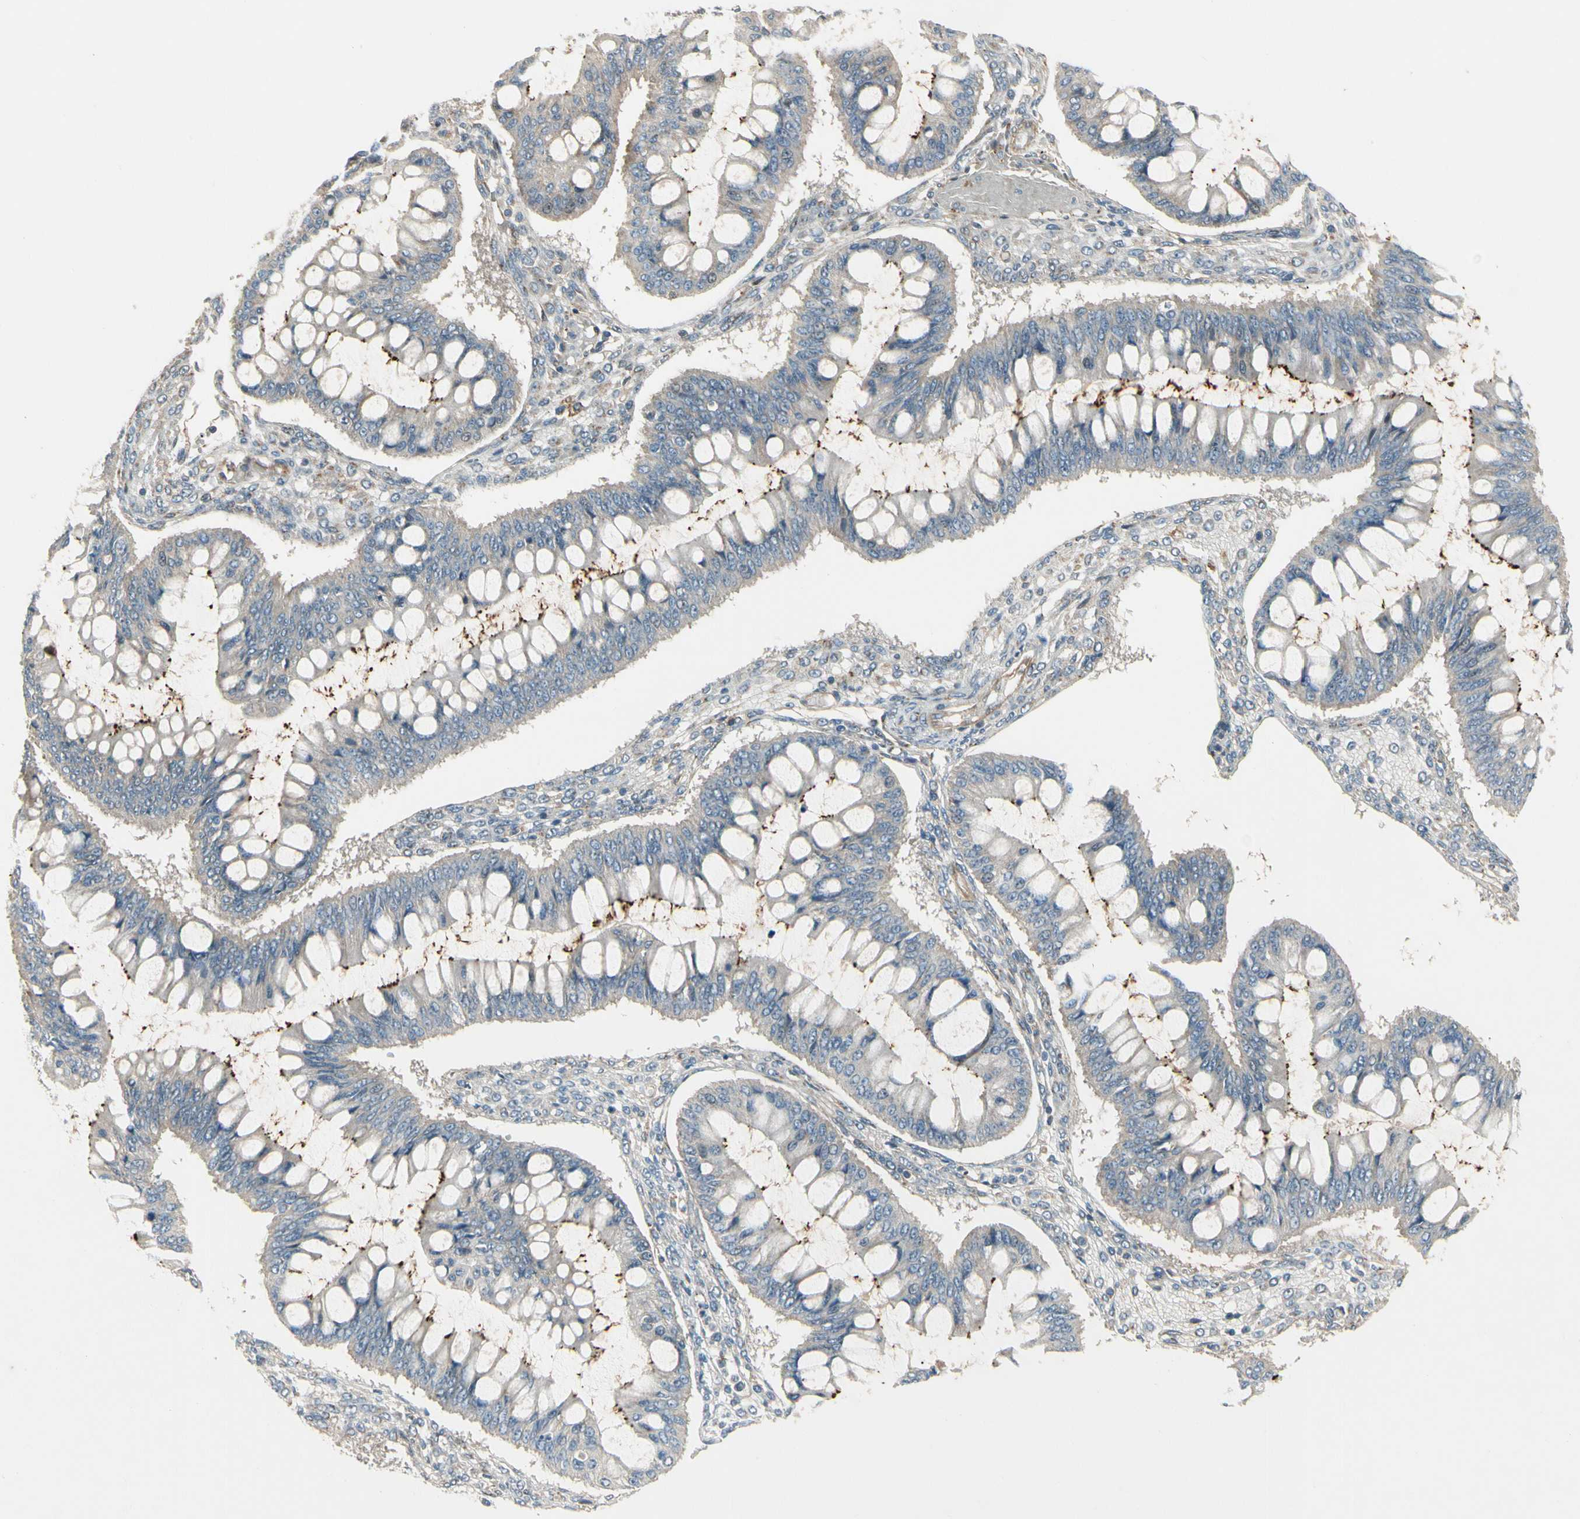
{"staining": {"intensity": "weak", "quantity": ">75%", "location": "cytoplasmic/membranous"}, "tissue": "ovarian cancer", "cell_type": "Tumor cells", "image_type": "cancer", "snomed": [{"axis": "morphology", "description": "Cystadenocarcinoma, mucinous, NOS"}, {"axis": "topography", "description": "Ovary"}], "caption": "A high-resolution micrograph shows IHC staining of ovarian cancer, which shows weak cytoplasmic/membranous staining in about >75% of tumor cells.", "gene": "ABCA3", "patient": {"sex": "female", "age": 73}}